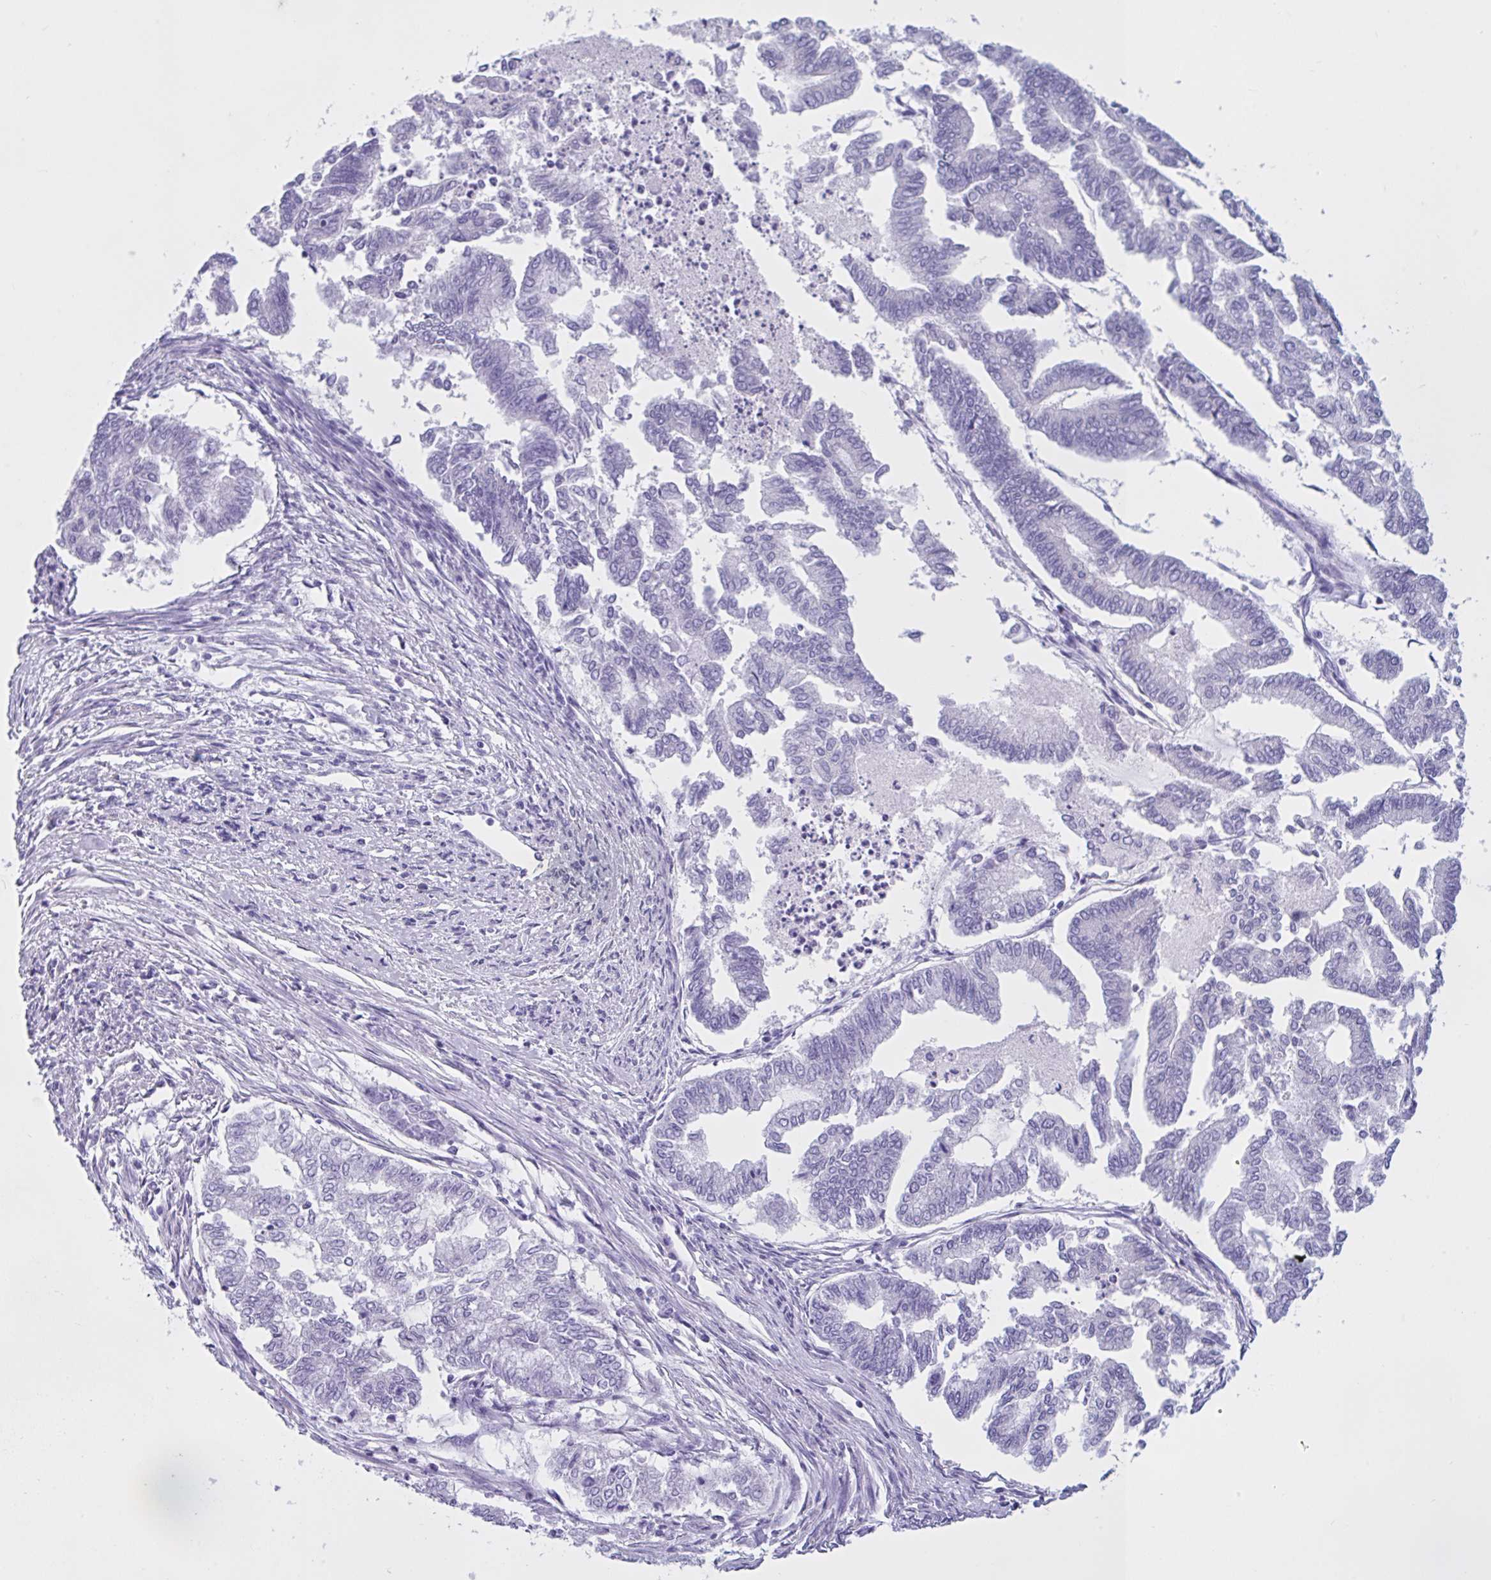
{"staining": {"intensity": "negative", "quantity": "none", "location": "none"}, "tissue": "endometrial cancer", "cell_type": "Tumor cells", "image_type": "cancer", "snomed": [{"axis": "morphology", "description": "Adenocarcinoma, NOS"}, {"axis": "topography", "description": "Endometrium"}], "caption": "A high-resolution micrograph shows immunohistochemistry staining of endometrial adenocarcinoma, which reveals no significant expression in tumor cells.", "gene": "ZNF319", "patient": {"sex": "female", "age": 79}}